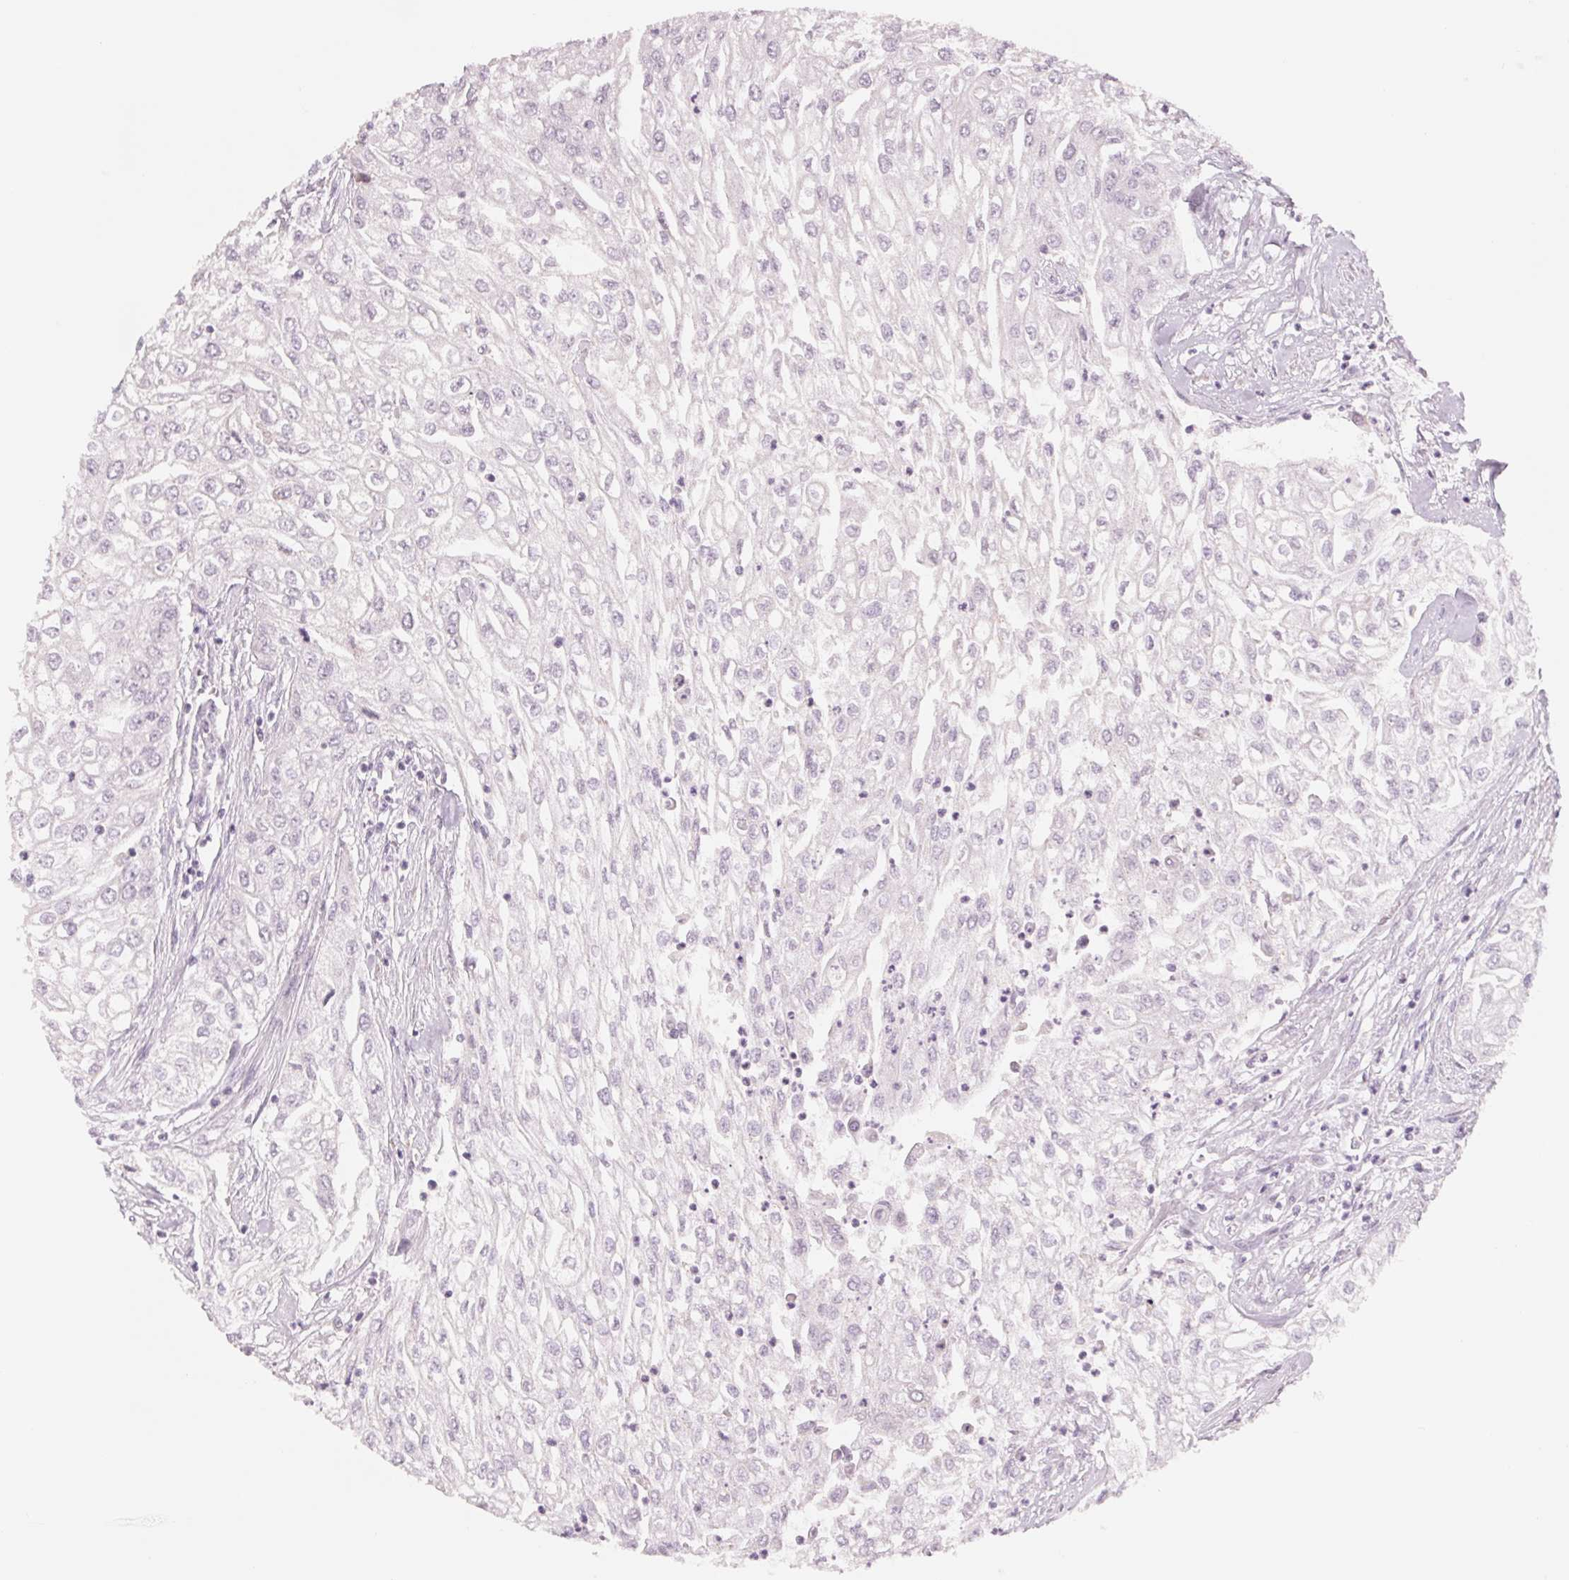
{"staining": {"intensity": "negative", "quantity": "none", "location": "none"}, "tissue": "urothelial cancer", "cell_type": "Tumor cells", "image_type": "cancer", "snomed": [{"axis": "morphology", "description": "Urothelial carcinoma, High grade"}, {"axis": "topography", "description": "Urinary bladder"}], "caption": "DAB (3,3'-diaminobenzidine) immunohistochemical staining of human urothelial carcinoma (high-grade) exhibits no significant staining in tumor cells.", "gene": "IL9R", "patient": {"sex": "male", "age": 62}}